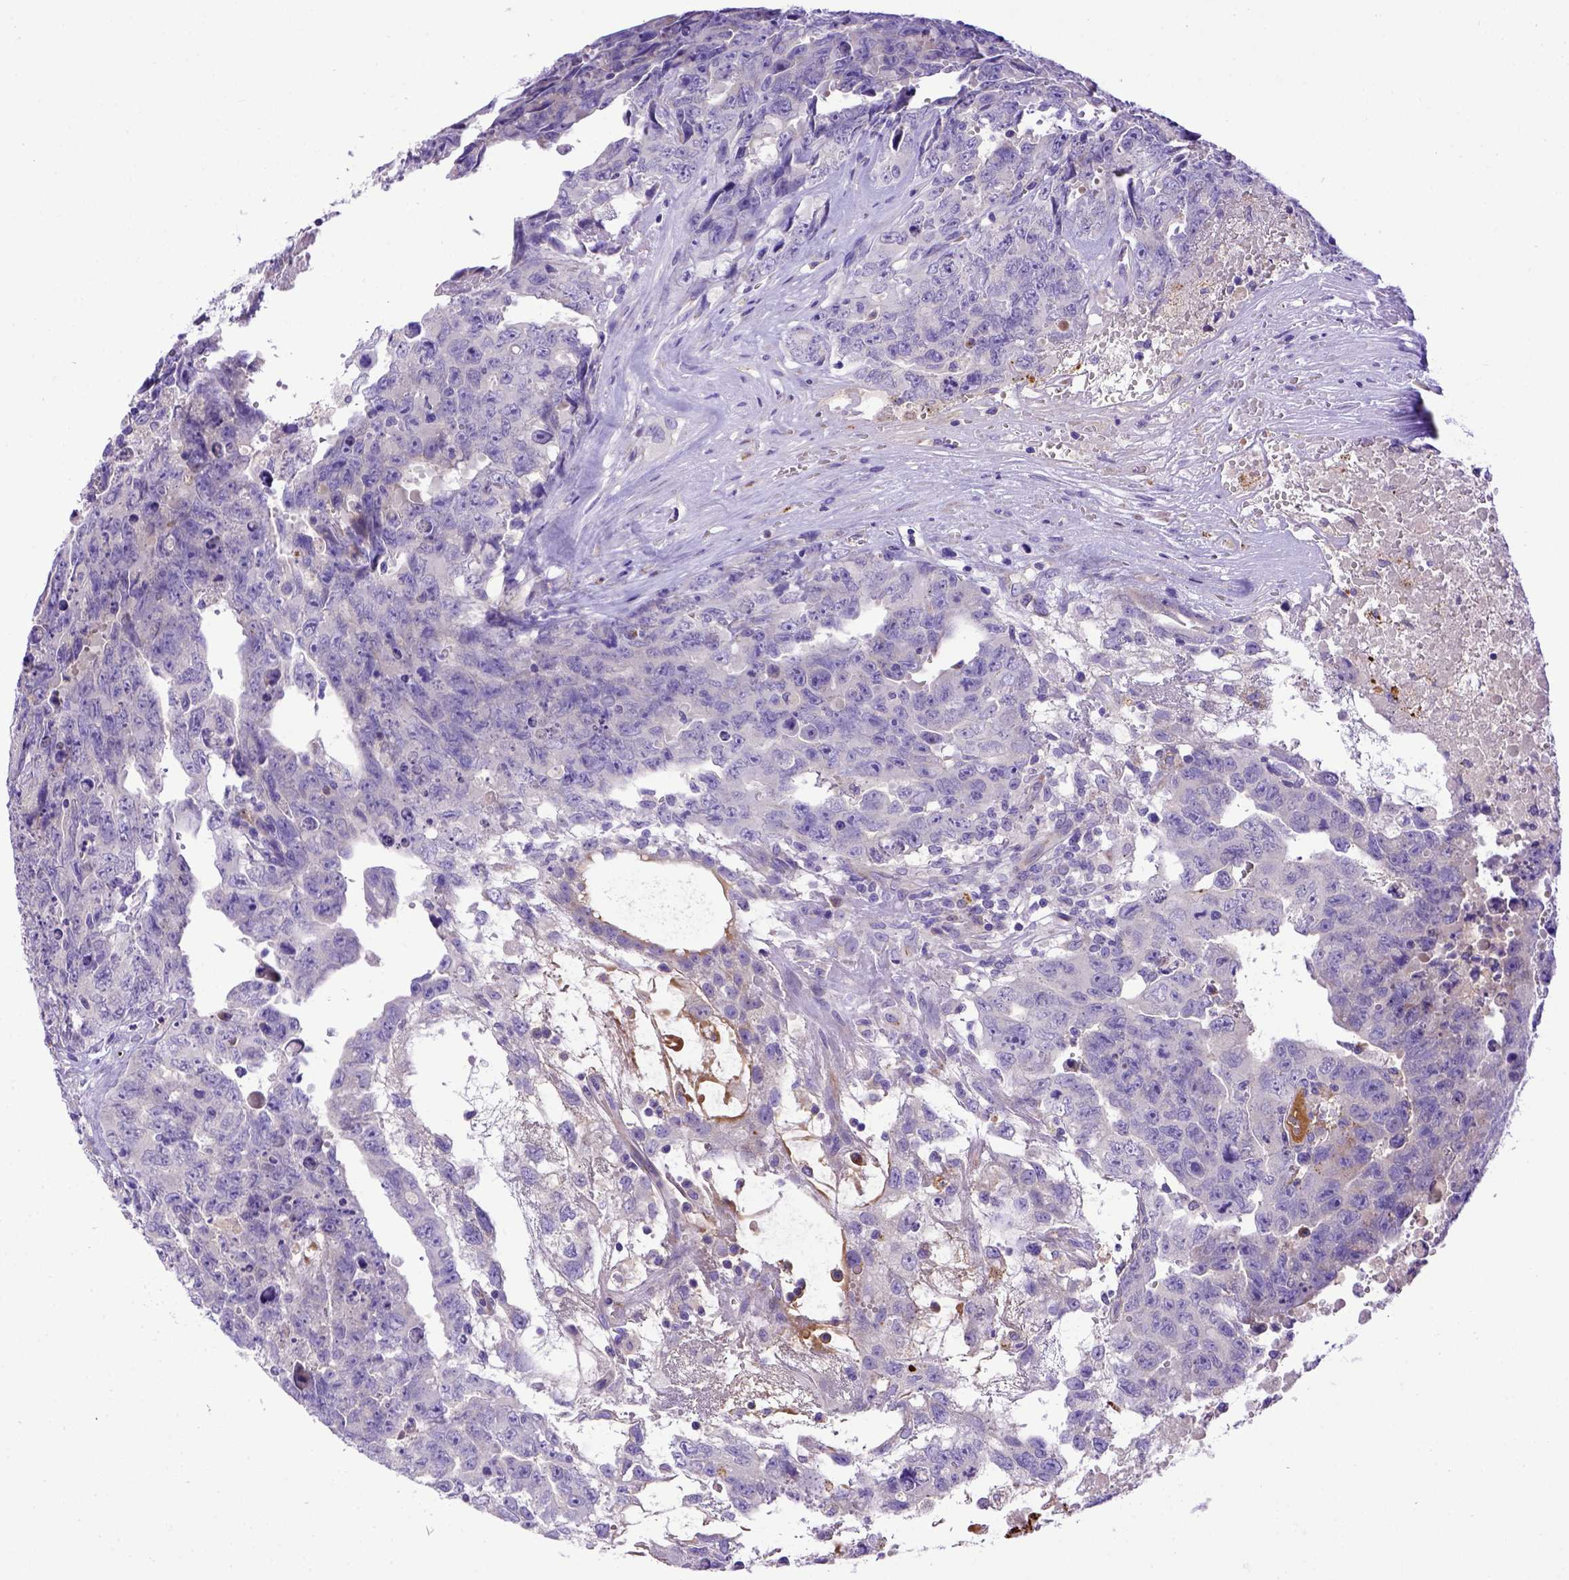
{"staining": {"intensity": "negative", "quantity": "none", "location": "none"}, "tissue": "testis cancer", "cell_type": "Tumor cells", "image_type": "cancer", "snomed": [{"axis": "morphology", "description": "Carcinoma, Embryonal, NOS"}, {"axis": "topography", "description": "Testis"}], "caption": "Protein analysis of testis embryonal carcinoma demonstrates no significant positivity in tumor cells.", "gene": "CFAP300", "patient": {"sex": "male", "age": 24}}